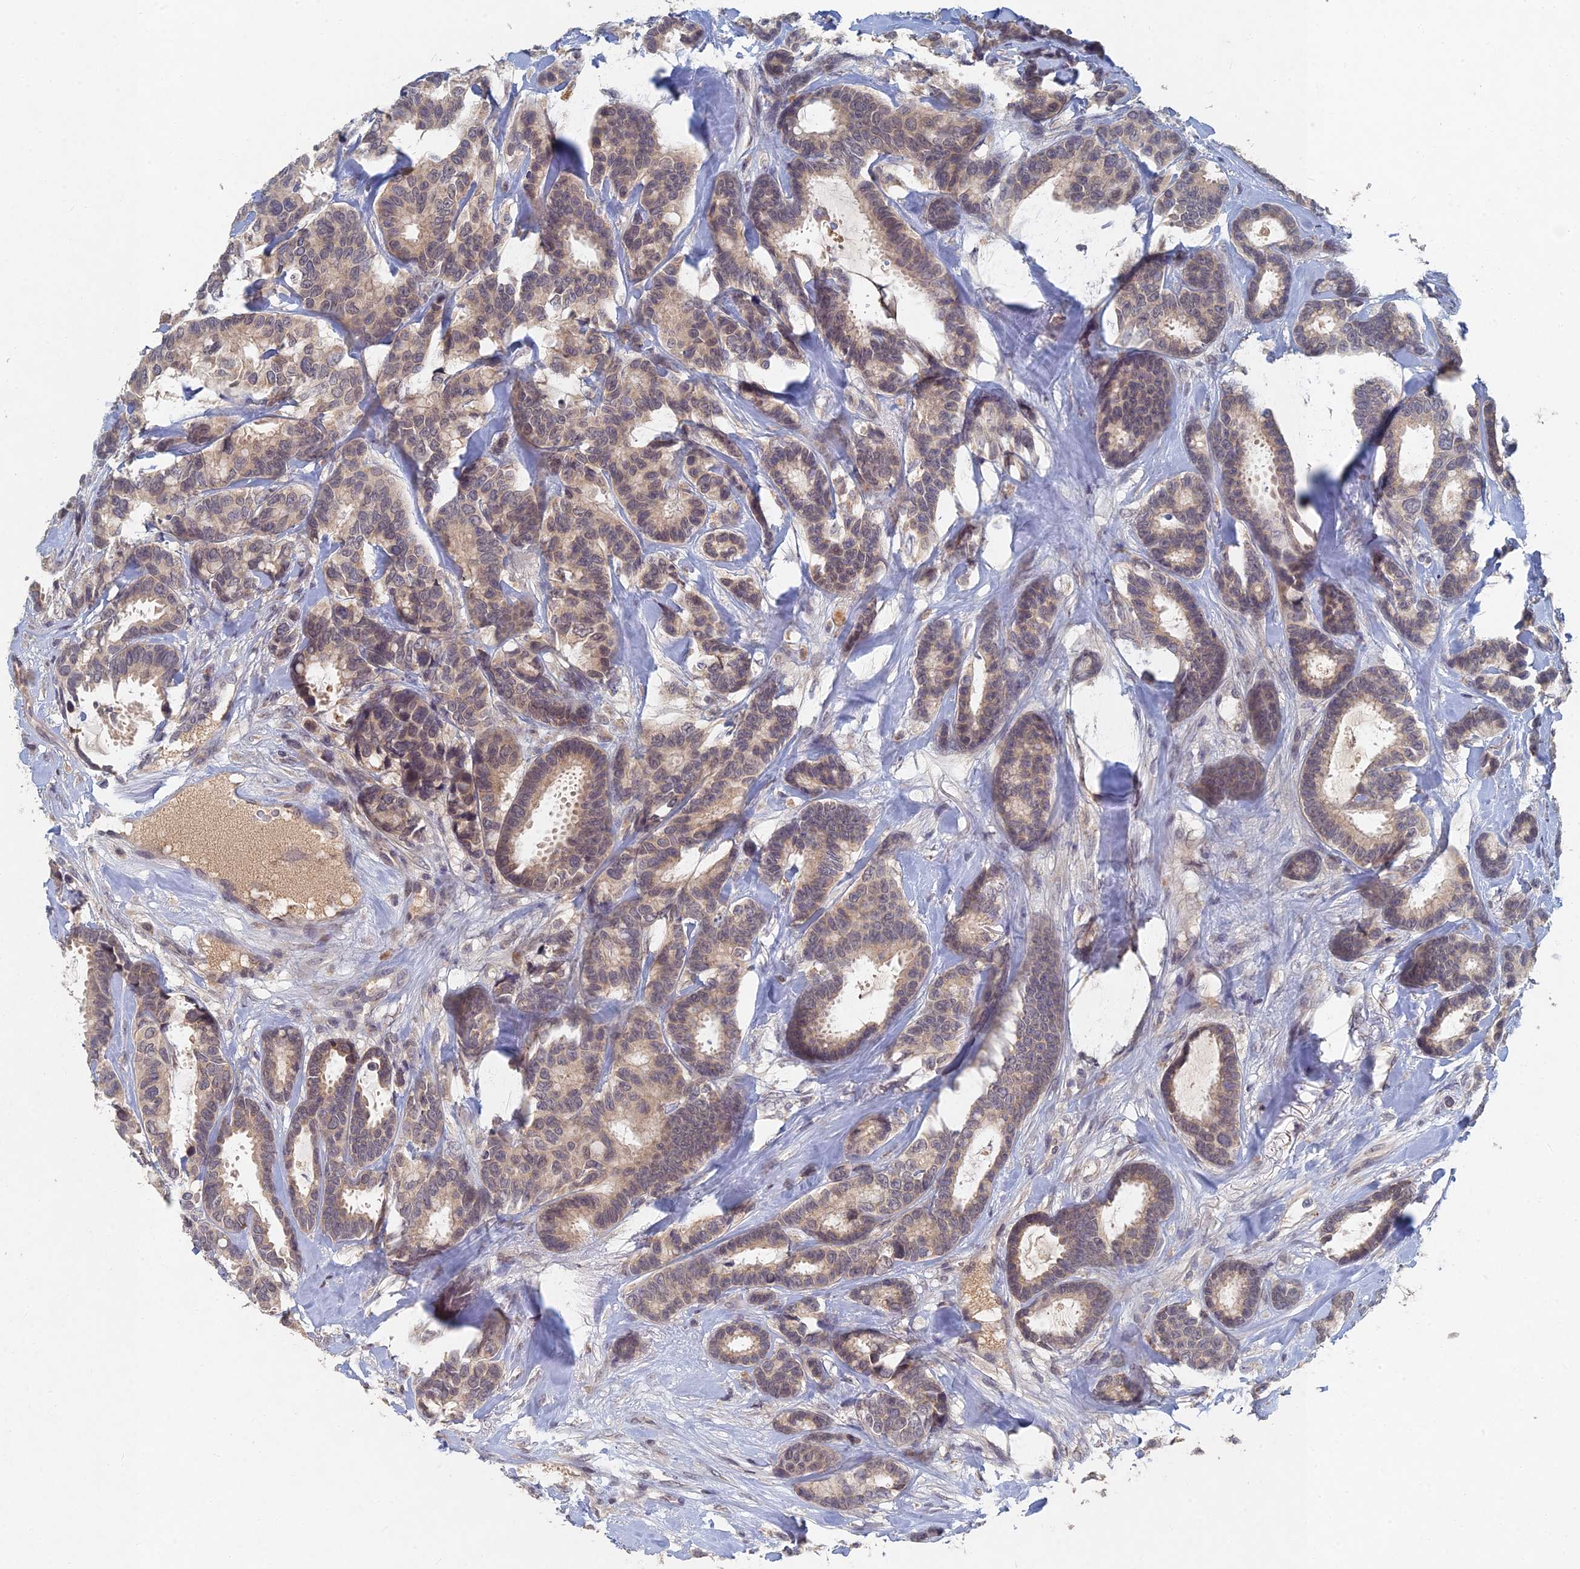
{"staining": {"intensity": "weak", "quantity": ">75%", "location": "cytoplasmic/membranous"}, "tissue": "breast cancer", "cell_type": "Tumor cells", "image_type": "cancer", "snomed": [{"axis": "morphology", "description": "Duct carcinoma"}, {"axis": "topography", "description": "Breast"}], "caption": "About >75% of tumor cells in breast invasive ductal carcinoma reveal weak cytoplasmic/membranous protein positivity as visualized by brown immunohistochemical staining.", "gene": "GNA15", "patient": {"sex": "female", "age": 87}}